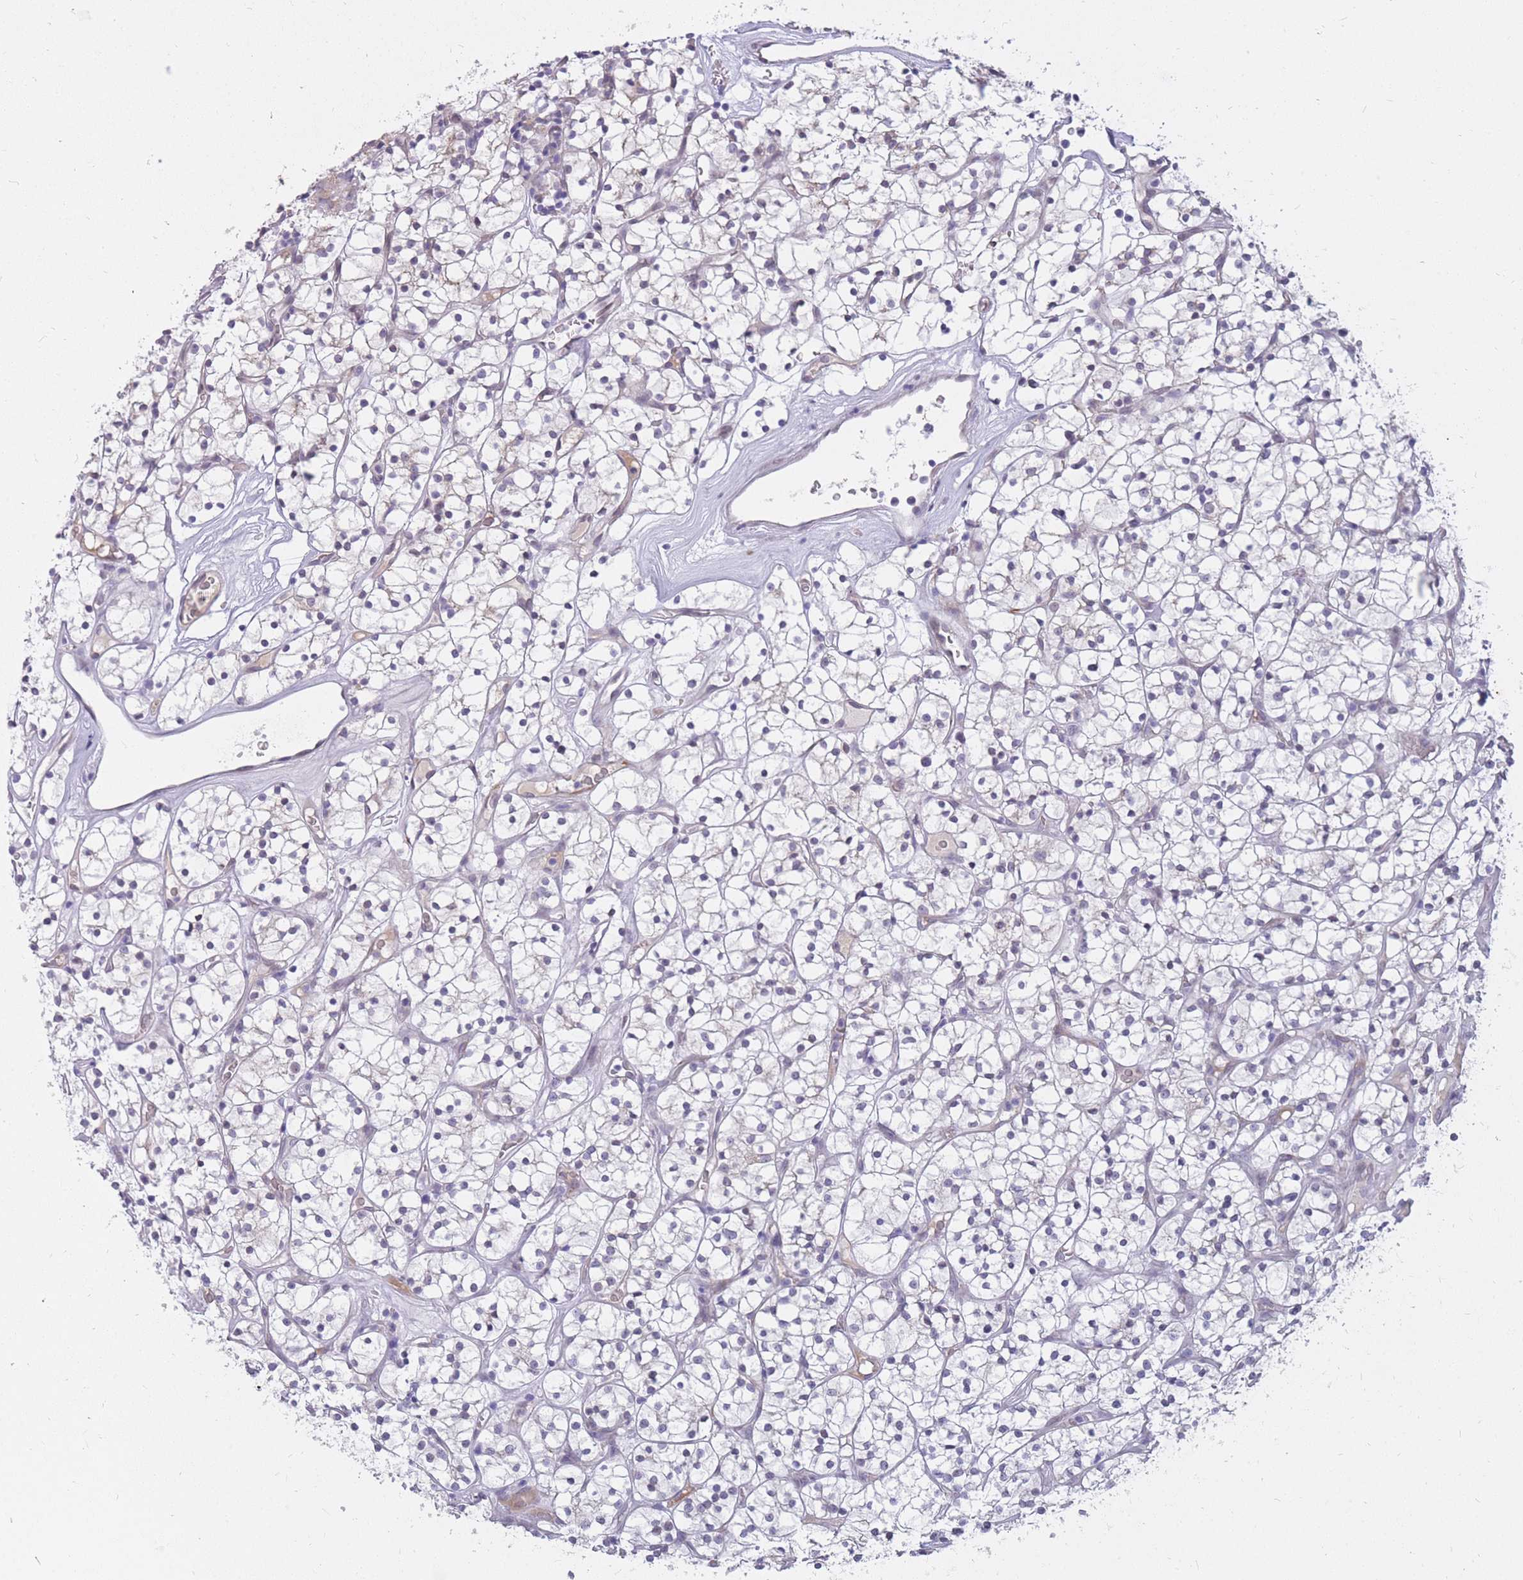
{"staining": {"intensity": "negative", "quantity": "none", "location": "none"}, "tissue": "renal cancer", "cell_type": "Tumor cells", "image_type": "cancer", "snomed": [{"axis": "morphology", "description": "Adenocarcinoma, NOS"}, {"axis": "topography", "description": "Kidney"}], "caption": "DAB (3,3'-diaminobenzidine) immunohistochemical staining of human renal adenocarcinoma demonstrates no significant expression in tumor cells.", "gene": "HOOK2", "patient": {"sex": "female", "age": 64}}